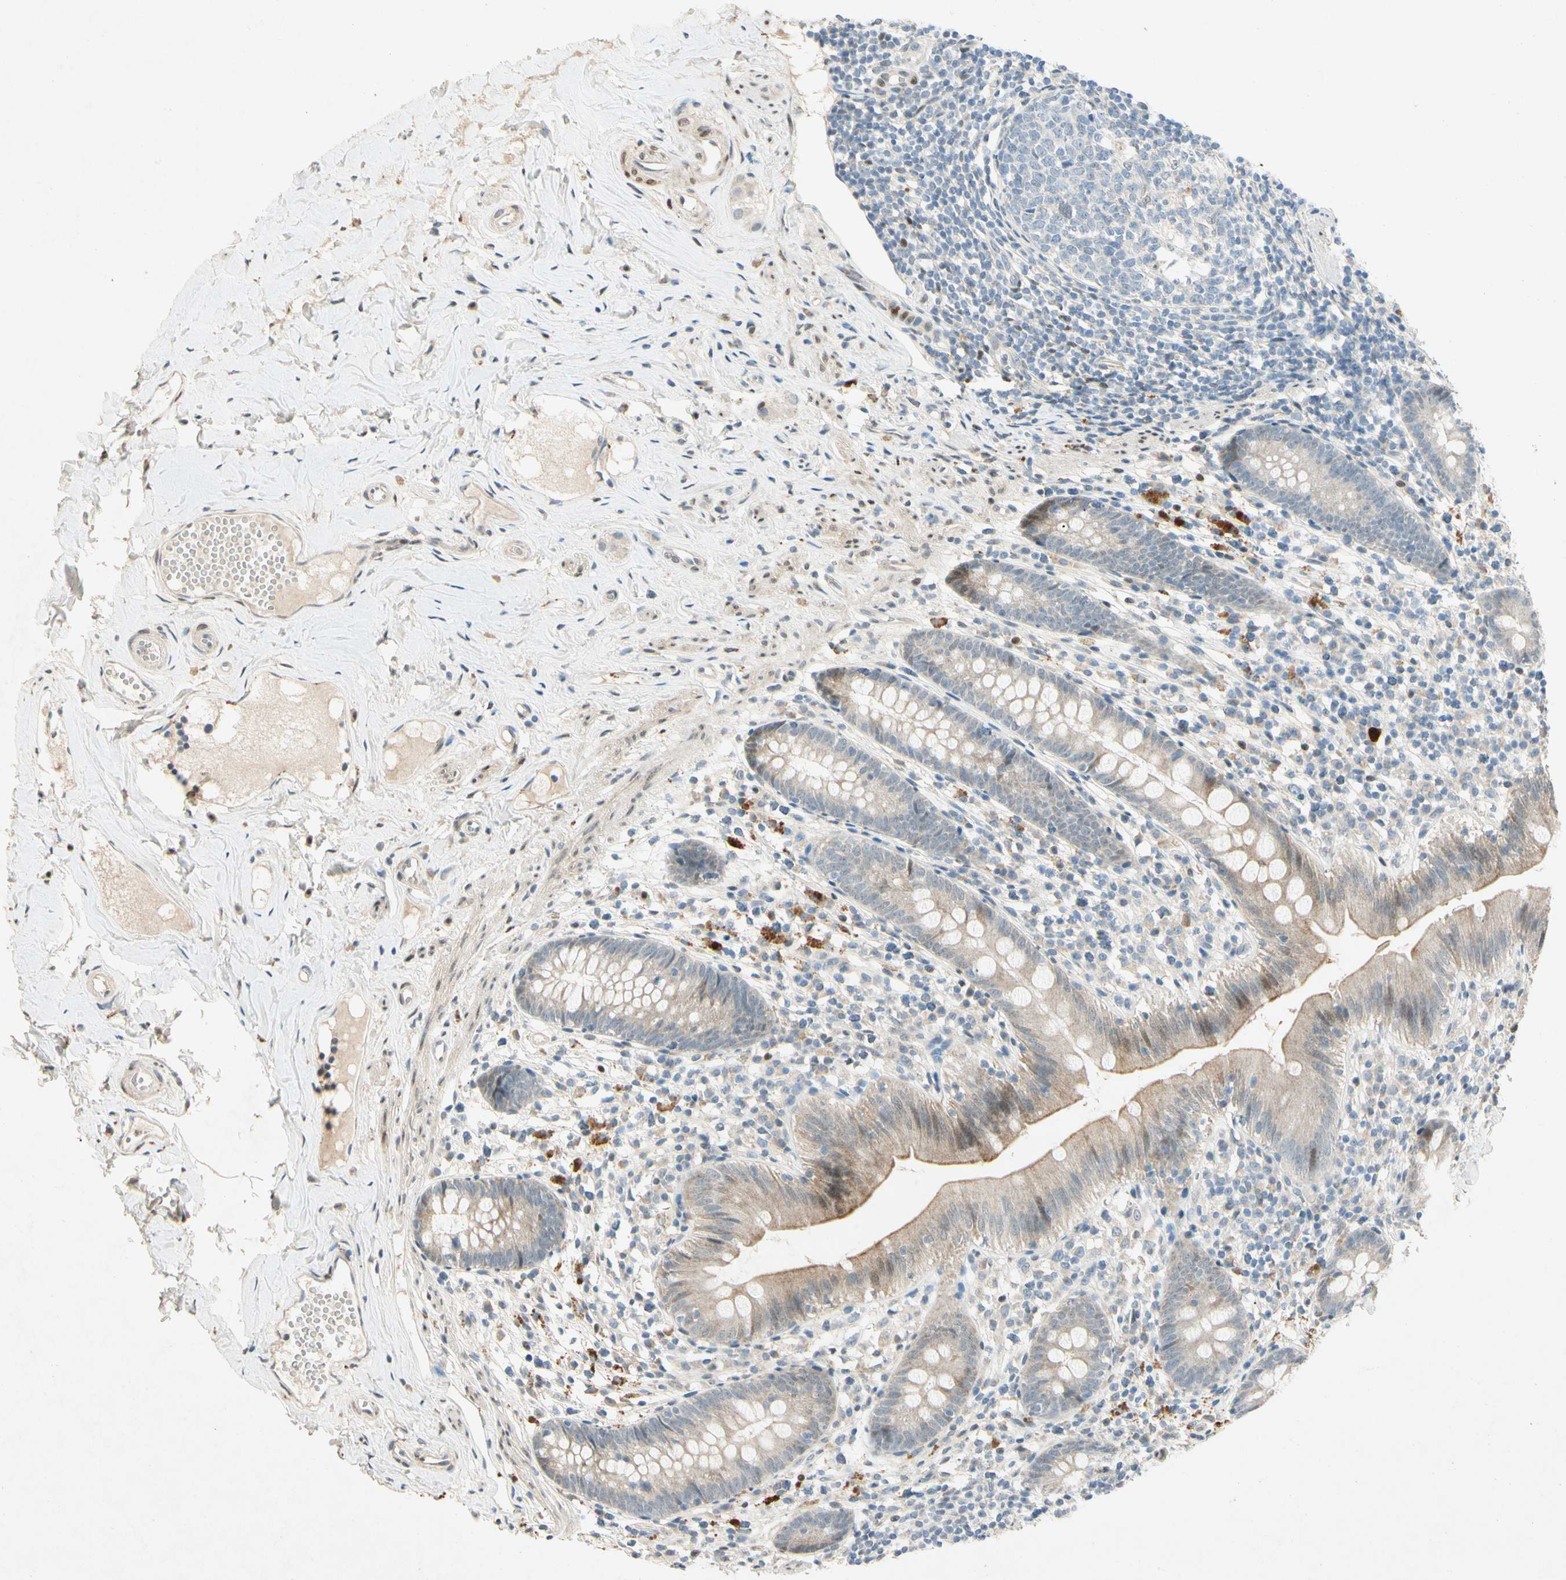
{"staining": {"intensity": "weak", "quantity": "25%-75%", "location": "cytoplasmic/membranous"}, "tissue": "appendix", "cell_type": "Glandular cells", "image_type": "normal", "snomed": [{"axis": "morphology", "description": "Normal tissue, NOS"}, {"axis": "topography", "description": "Appendix"}], "caption": "A brown stain labels weak cytoplasmic/membranous staining of a protein in glandular cells of unremarkable appendix. The protein of interest is stained brown, and the nuclei are stained in blue (DAB (3,3'-diaminobenzidine) IHC with brightfield microscopy, high magnification).", "gene": "HSPA1B", "patient": {"sex": "male", "age": 52}}